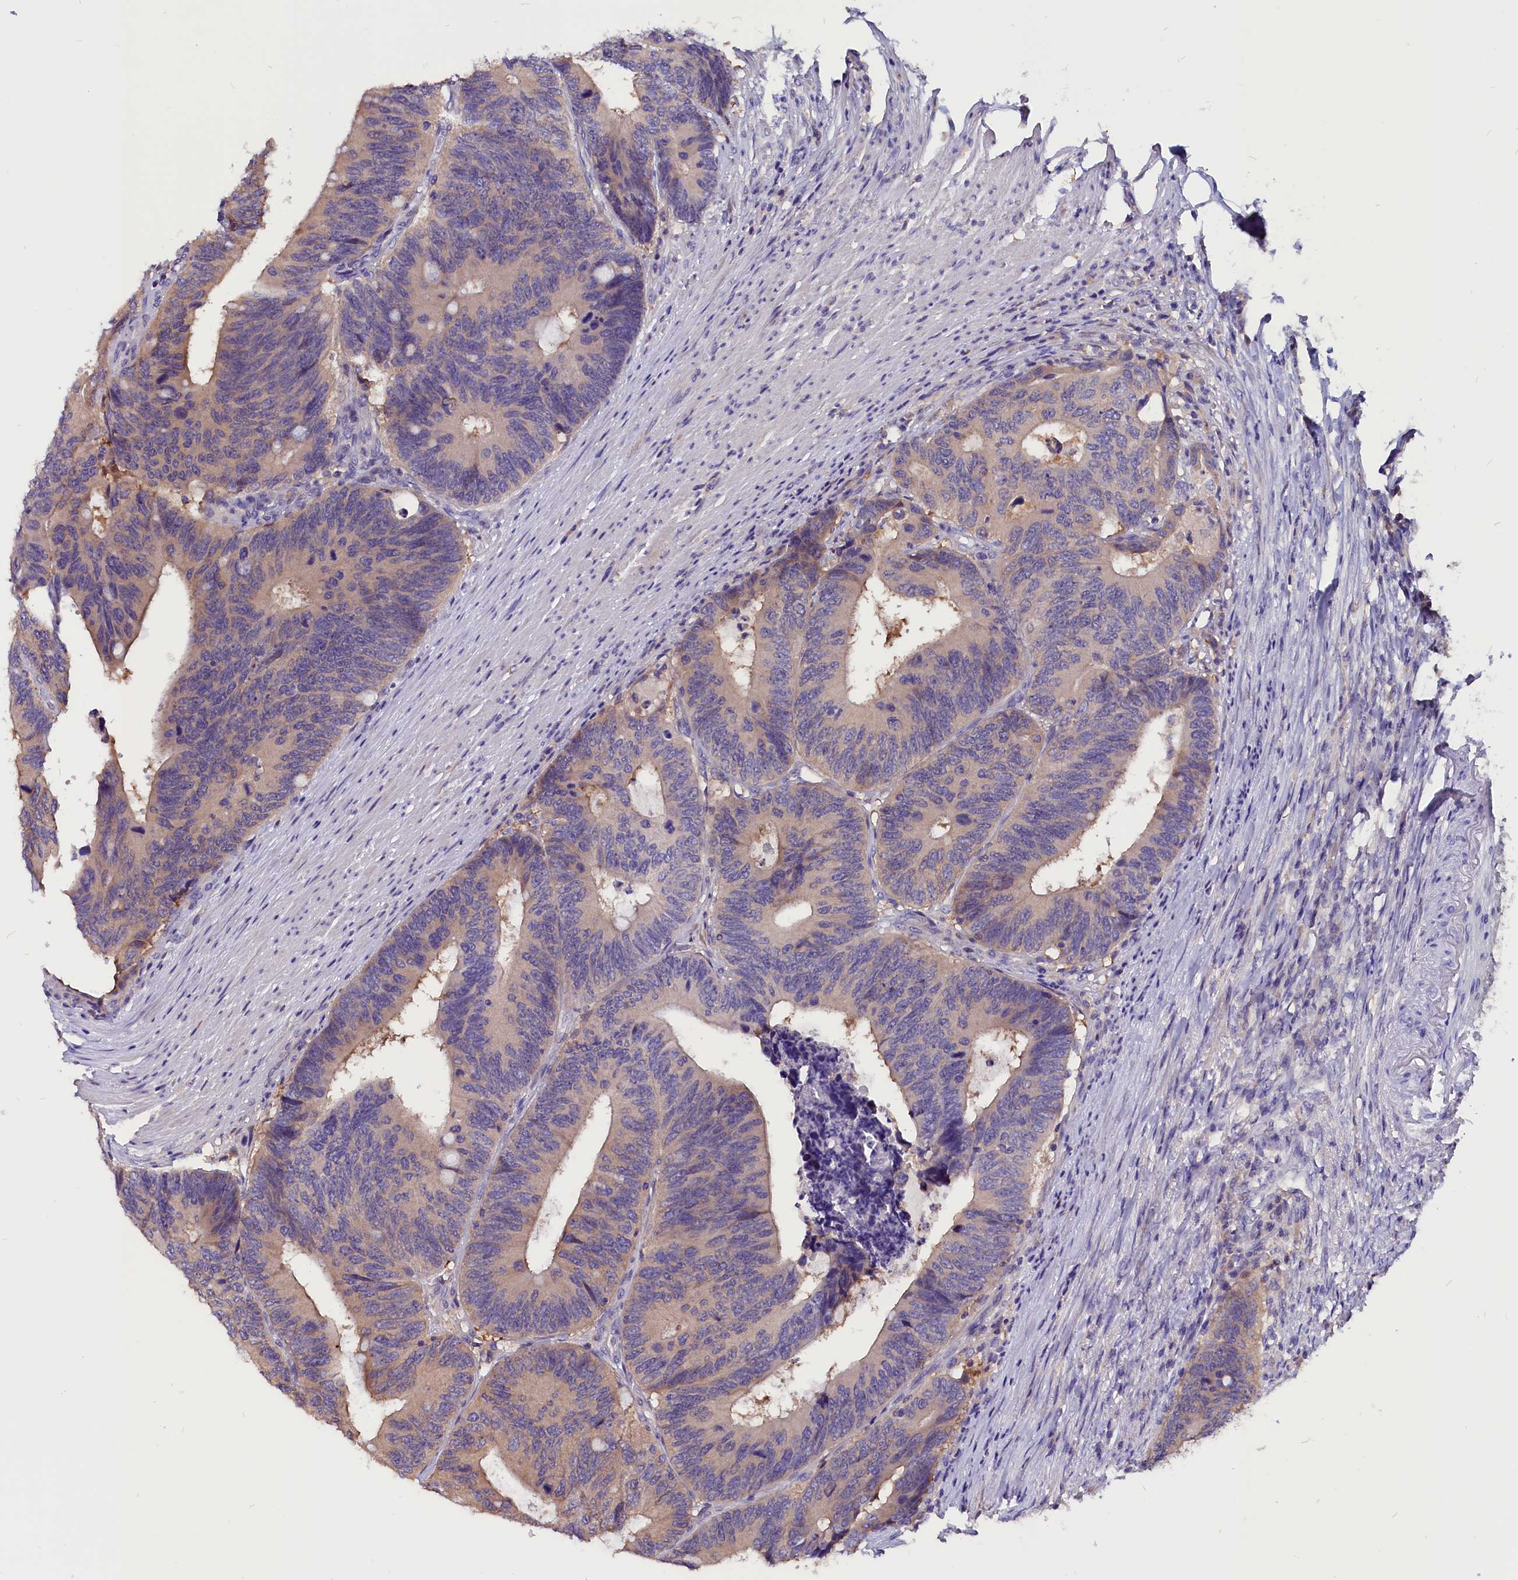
{"staining": {"intensity": "weak", "quantity": "25%-75%", "location": "cytoplasmic/membranous"}, "tissue": "colorectal cancer", "cell_type": "Tumor cells", "image_type": "cancer", "snomed": [{"axis": "morphology", "description": "Adenocarcinoma, NOS"}, {"axis": "topography", "description": "Colon"}], "caption": "Protein staining of colorectal cancer tissue demonstrates weak cytoplasmic/membranous staining in about 25%-75% of tumor cells.", "gene": "CCBE1", "patient": {"sex": "male", "age": 87}}